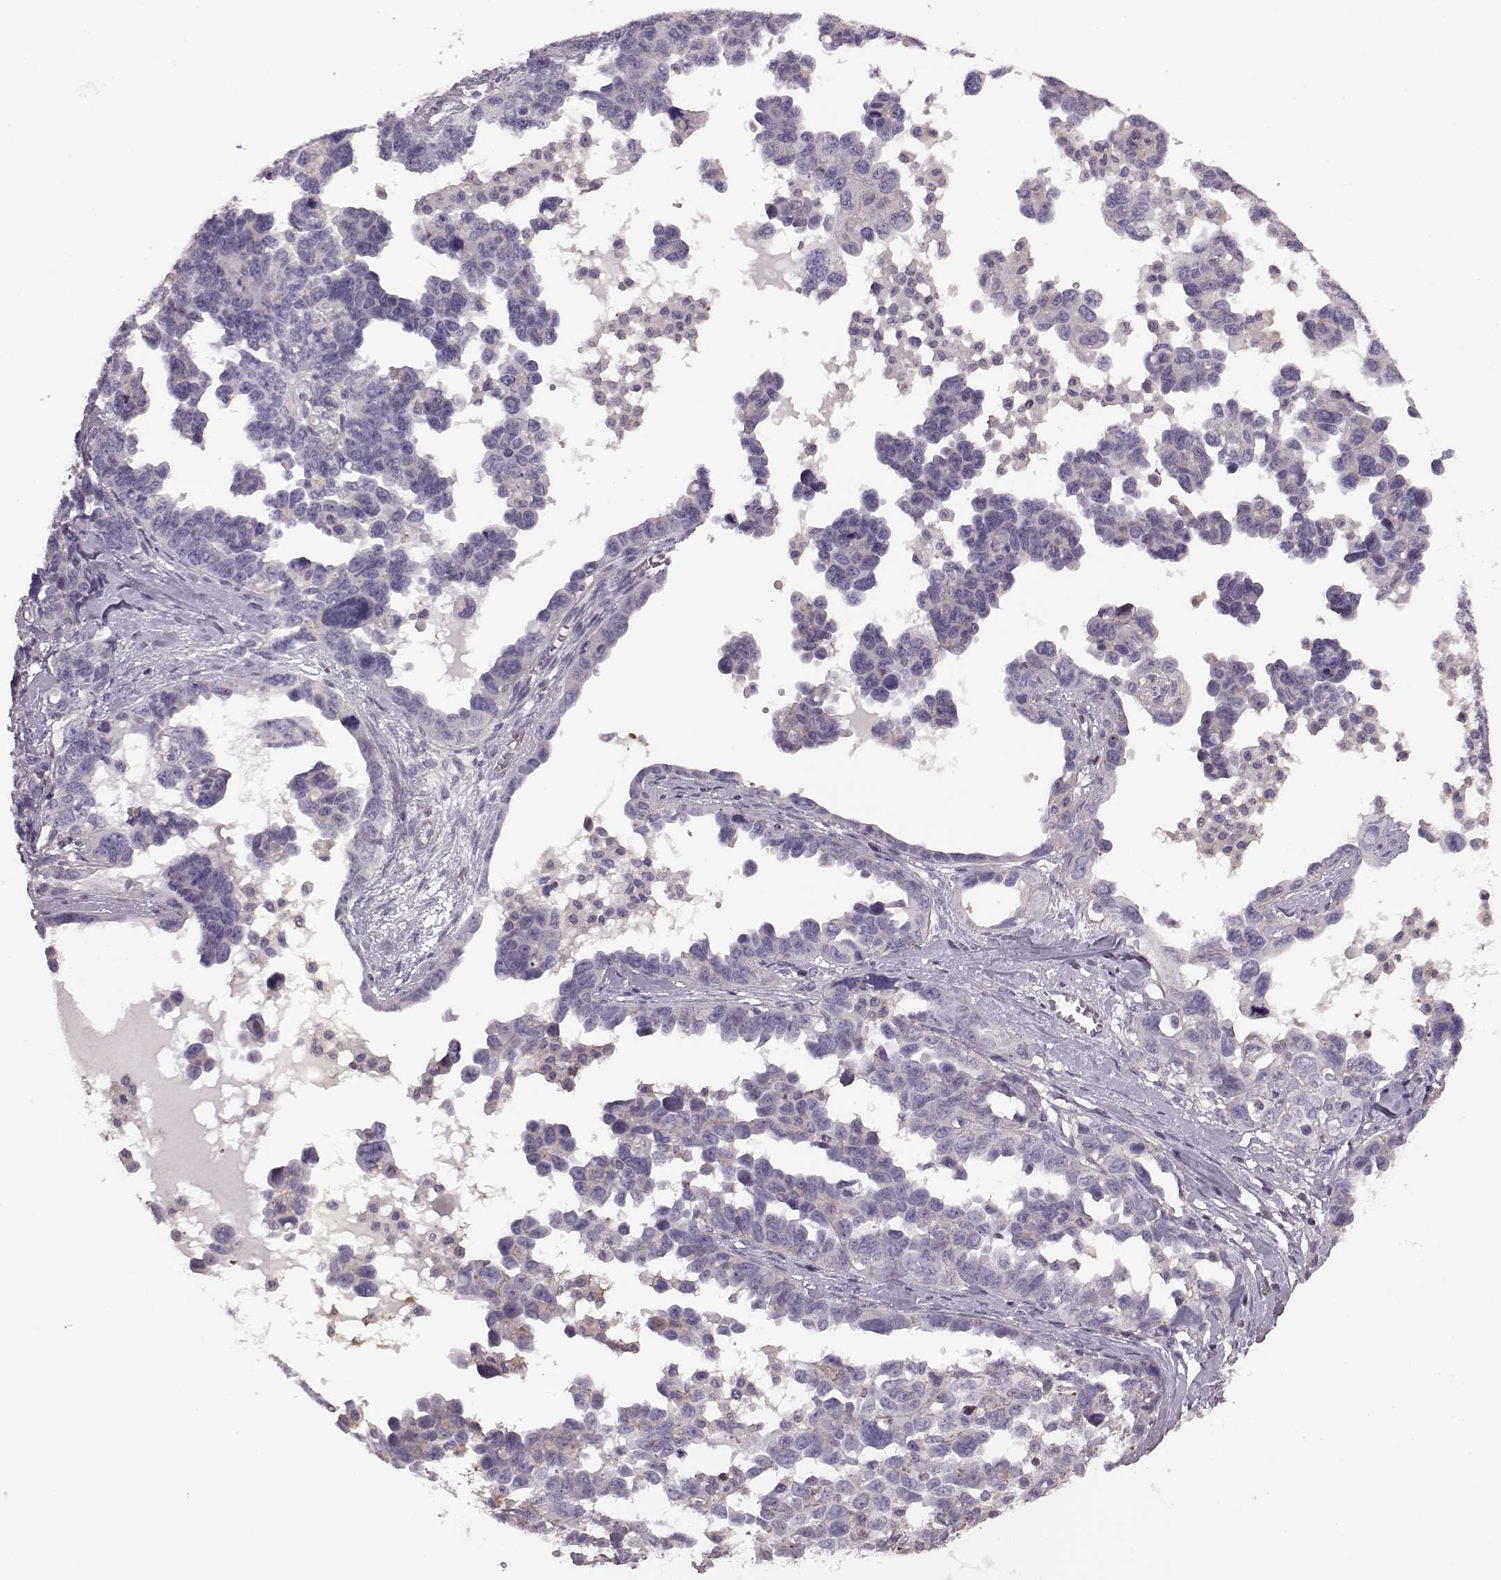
{"staining": {"intensity": "negative", "quantity": "none", "location": "none"}, "tissue": "ovarian cancer", "cell_type": "Tumor cells", "image_type": "cancer", "snomed": [{"axis": "morphology", "description": "Cystadenocarcinoma, serous, NOS"}, {"axis": "topography", "description": "Ovary"}], "caption": "DAB immunohistochemical staining of ovarian serous cystadenocarcinoma shows no significant positivity in tumor cells. The staining was performed using DAB to visualize the protein expression in brown, while the nuclei were stained in blue with hematoxylin (Magnification: 20x).", "gene": "PDCD1", "patient": {"sex": "female", "age": 69}}